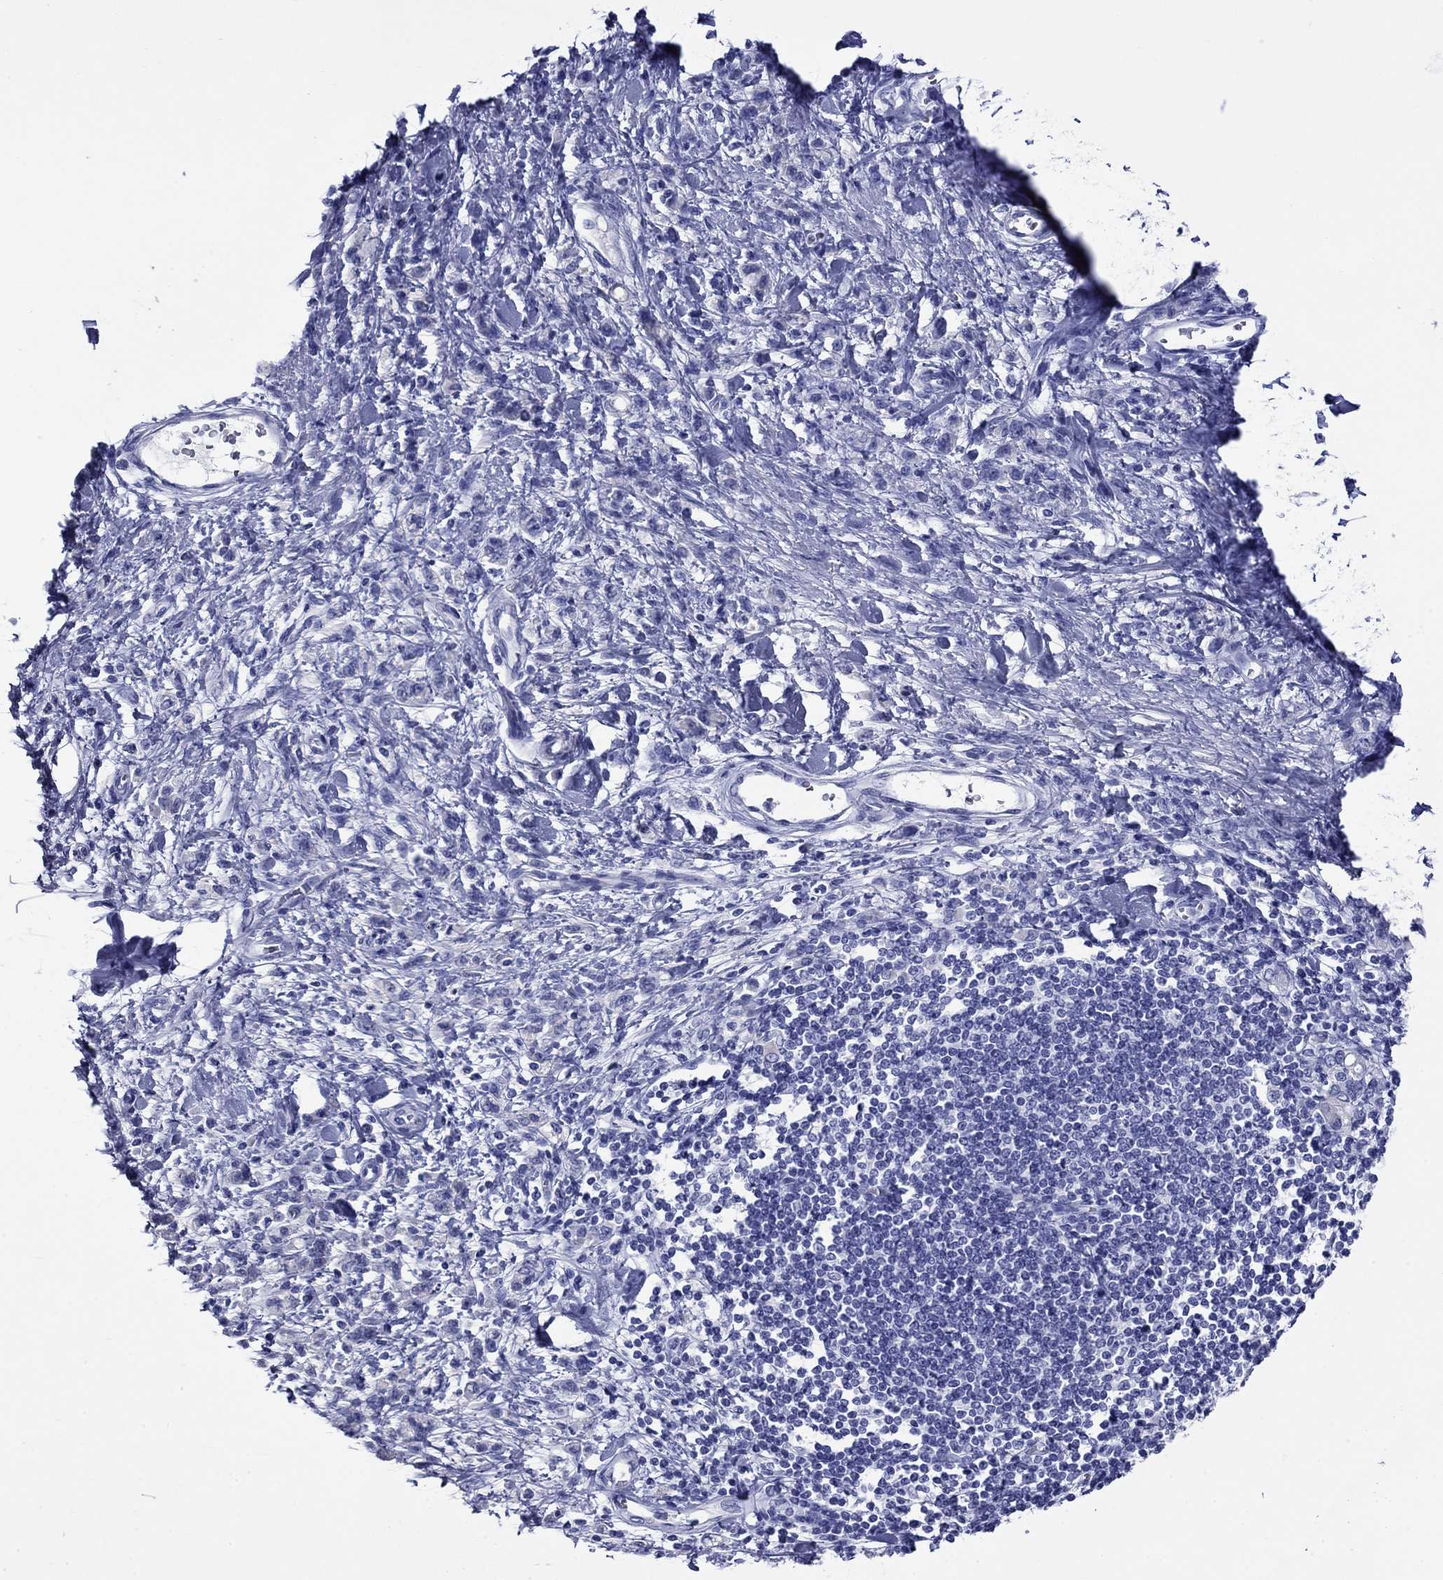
{"staining": {"intensity": "negative", "quantity": "none", "location": "none"}, "tissue": "stomach cancer", "cell_type": "Tumor cells", "image_type": "cancer", "snomed": [{"axis": "morphology", "description": "Adenocarcinoma, NOS"}, {"axis": "topography", "description": "Stomach"}], "caption": "Tumor cells are negative for brown protein staining in adenocarcinoma (stomach). The staining is performed using DAB (3,3'-diaminobenzidine) brown chromogen with nuclei counter-stained in using hematoxylin.", "gene": "GIP", "patient": {"sex": "male", "age": 77}}